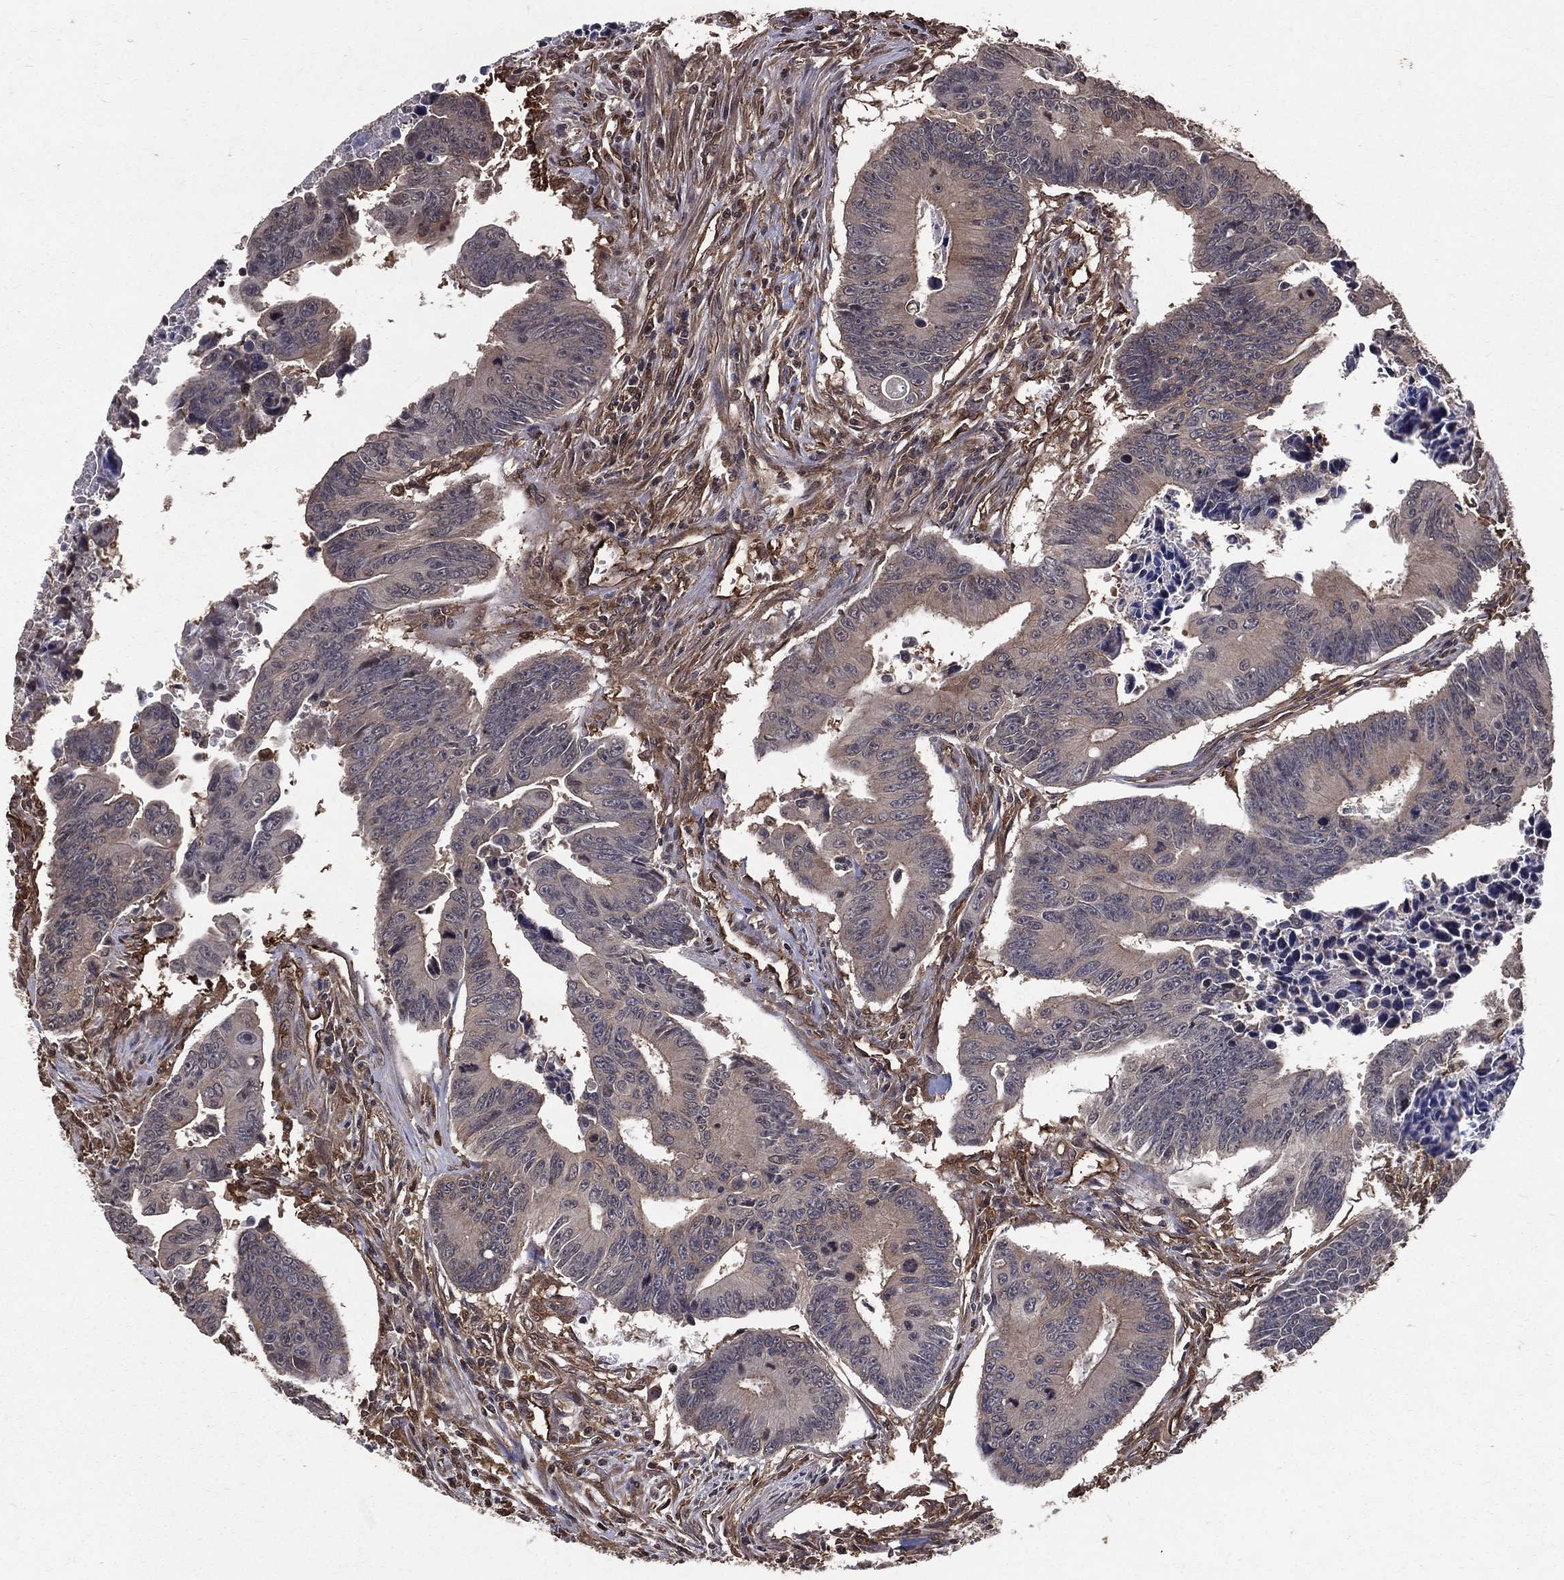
{"staining": {"intensity": "negative", "quantity": "none", "location": "none"}, "tissue": "colorectal cancer", "cell_type": "Tumor cells", "image_type": "cancer", "snomed": [{"axis": "morphology", "description": "Adenocarcinoma, NOS"}, {"axis": "topography", "description": "Colon"}], "caption": "Immunohistochemical staining of colorectal cancer displays no significant positivity in tumor cells.", "gene": "DPYSL2", "patient": {"sex": "female", "age": 87}}